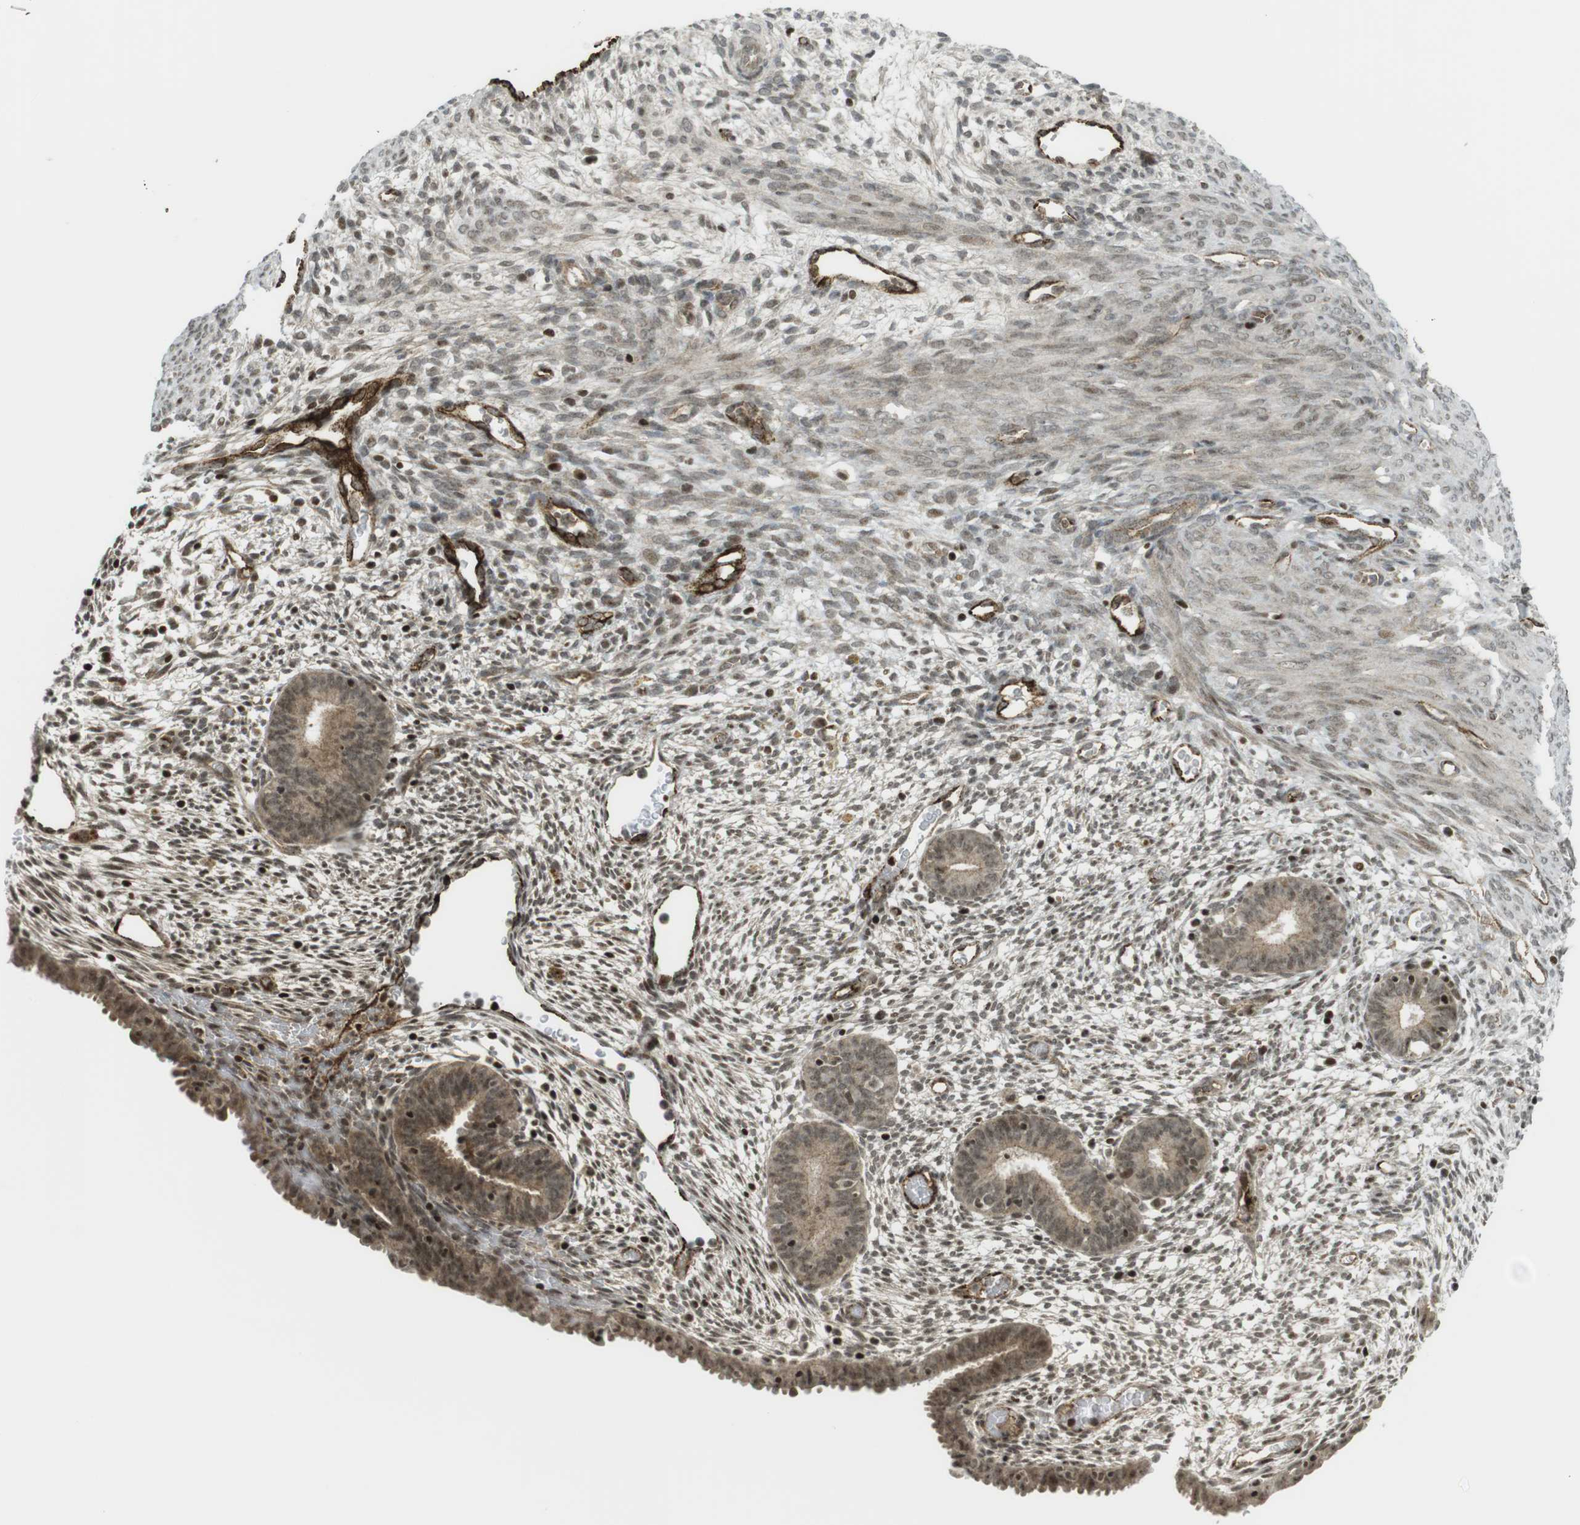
{"staining": {"intensity": "weak", "quantity": ">75%", "location": "cytoplasmic/membranous,nuclear"}, "tissue": "endometrium", "cell_type": "Cells in endometrial stroma", "image_type": "normal", "snomed": [{"axis": "morphology", "description": "Normal tissue, NOS"}, {"axis": "morphology", "description": "Atrophy, NOS"}, {"axis": "topography", "description": "Uterus"}, {"axis": "topography", "description": "Endometrium"}], "caption": "Immunohistochemical staining of benign human endometrium exhibits weak cytoplasmic/membranous,nuclear protein positivity in about >75% of cells in endometrial stroma.", "gene": "PPP1R13B", "patient": {"sex": "female", "age": 68}}